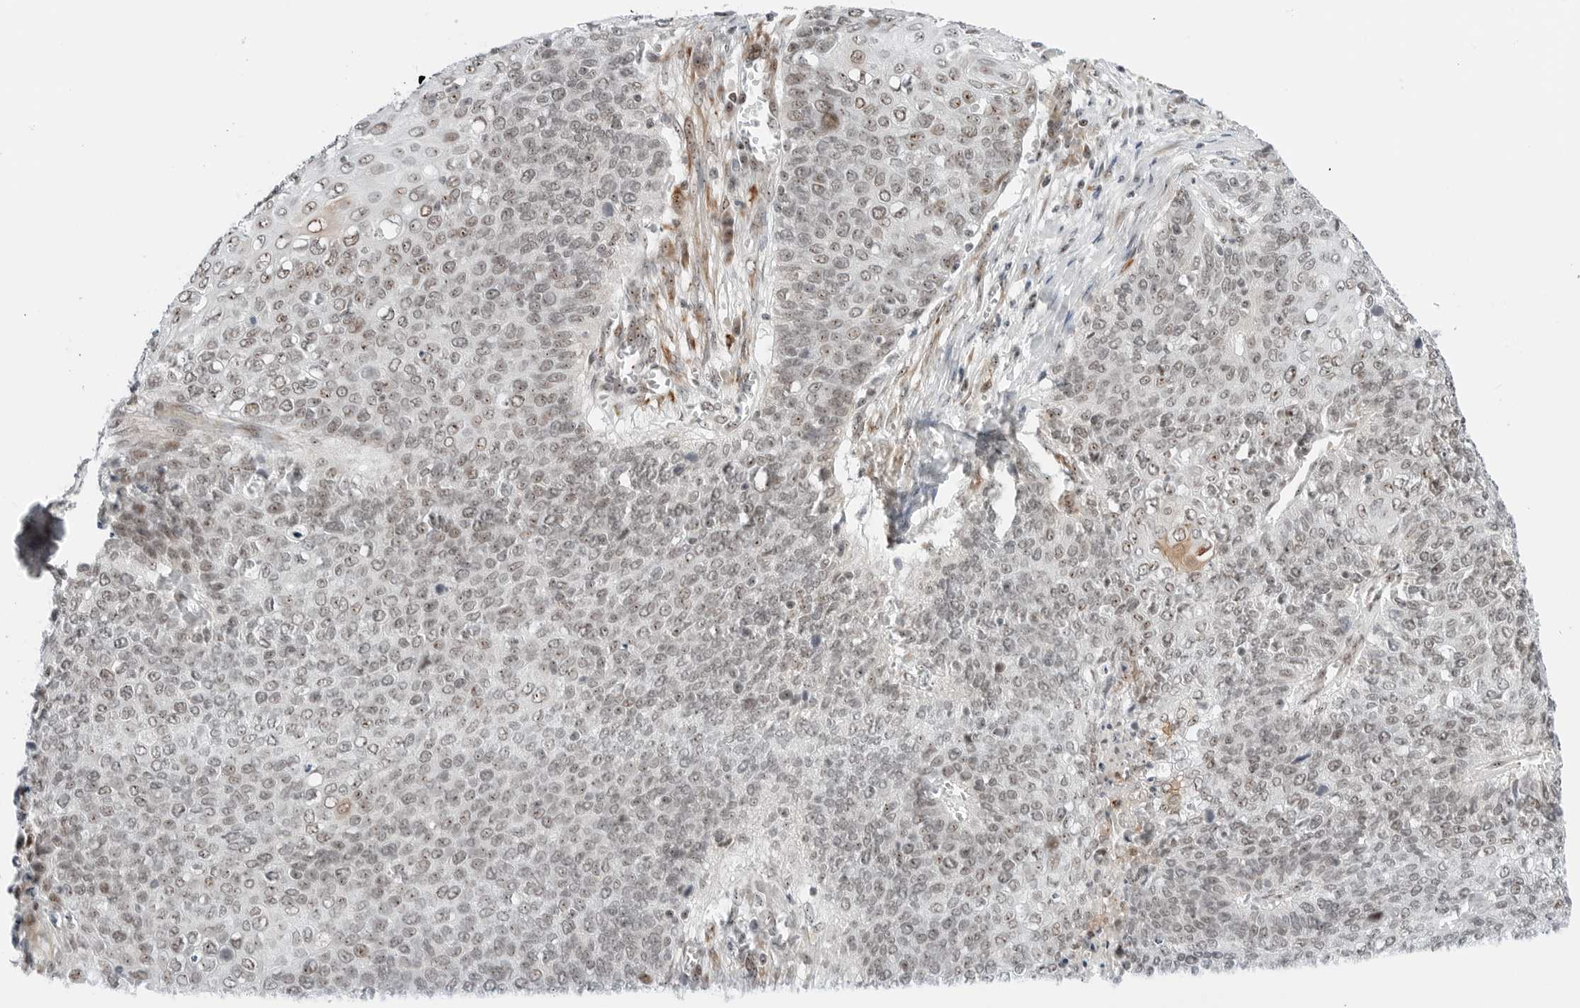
{"staining": {"intensity": "moderate", "quantity": "<25%", "location": "cytoplasmic/membranous,nuclear"}, "tissue": "cervical cancer", "cell_type": "Tumor cells", "image_type": "cancer", "snomed": [{"axis": "morphology", "description": "Squamous cell carcinoma, NOS"}, {"axis": "topography", "description": "Cervix"}], "caption": "Cervical cancer was stained to show a protein in brown. There is low levels of moderate cytoplasmic/membranous and nuclear expression in approximately <25% of tumor cells. (DAB IHC with brightfield microscopy, high magnification).", "gene": "RIMKLA", "patient": {"sex": "female", "age": 39}}